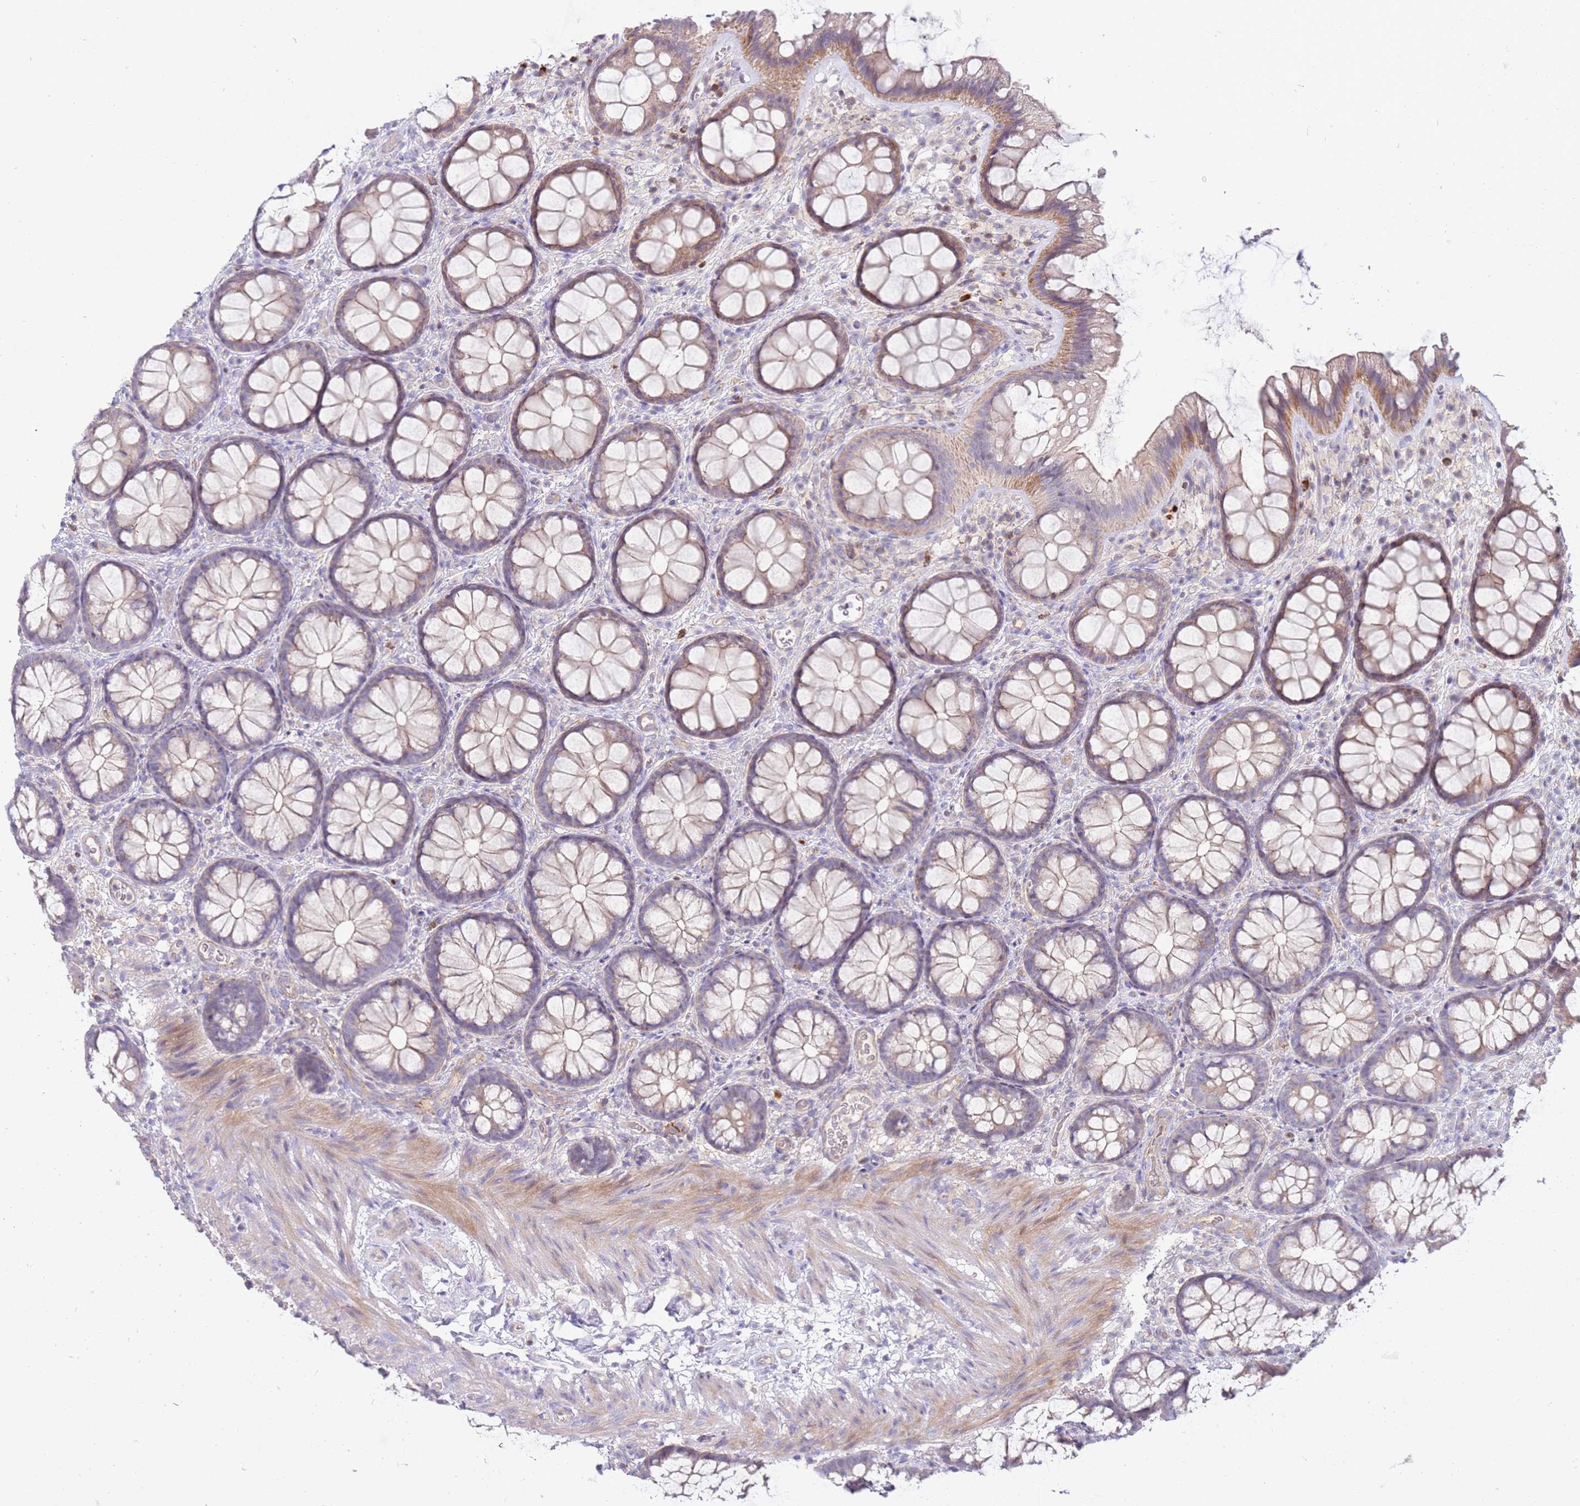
{"staining": {"intensity": "negative", "quantity": "none", "location": "none"}, "tissue": "colon", "cell_type": "Endothelial cells", "image_type": "normal", "snomed": [{"axis": "morphology", "description": "Normal tissue, NOS"}, {"axis": "topography", "description": "Colon"}], "caption": "Immunohistochemistry (IHC) micrograph of normal colon: colon stained with DAB (3,3'-diaminobenzidine) displays no significant protein positivity in endothelial cells.", "gene": "STK25", "patient": {"sex": "male", "age": 46}}